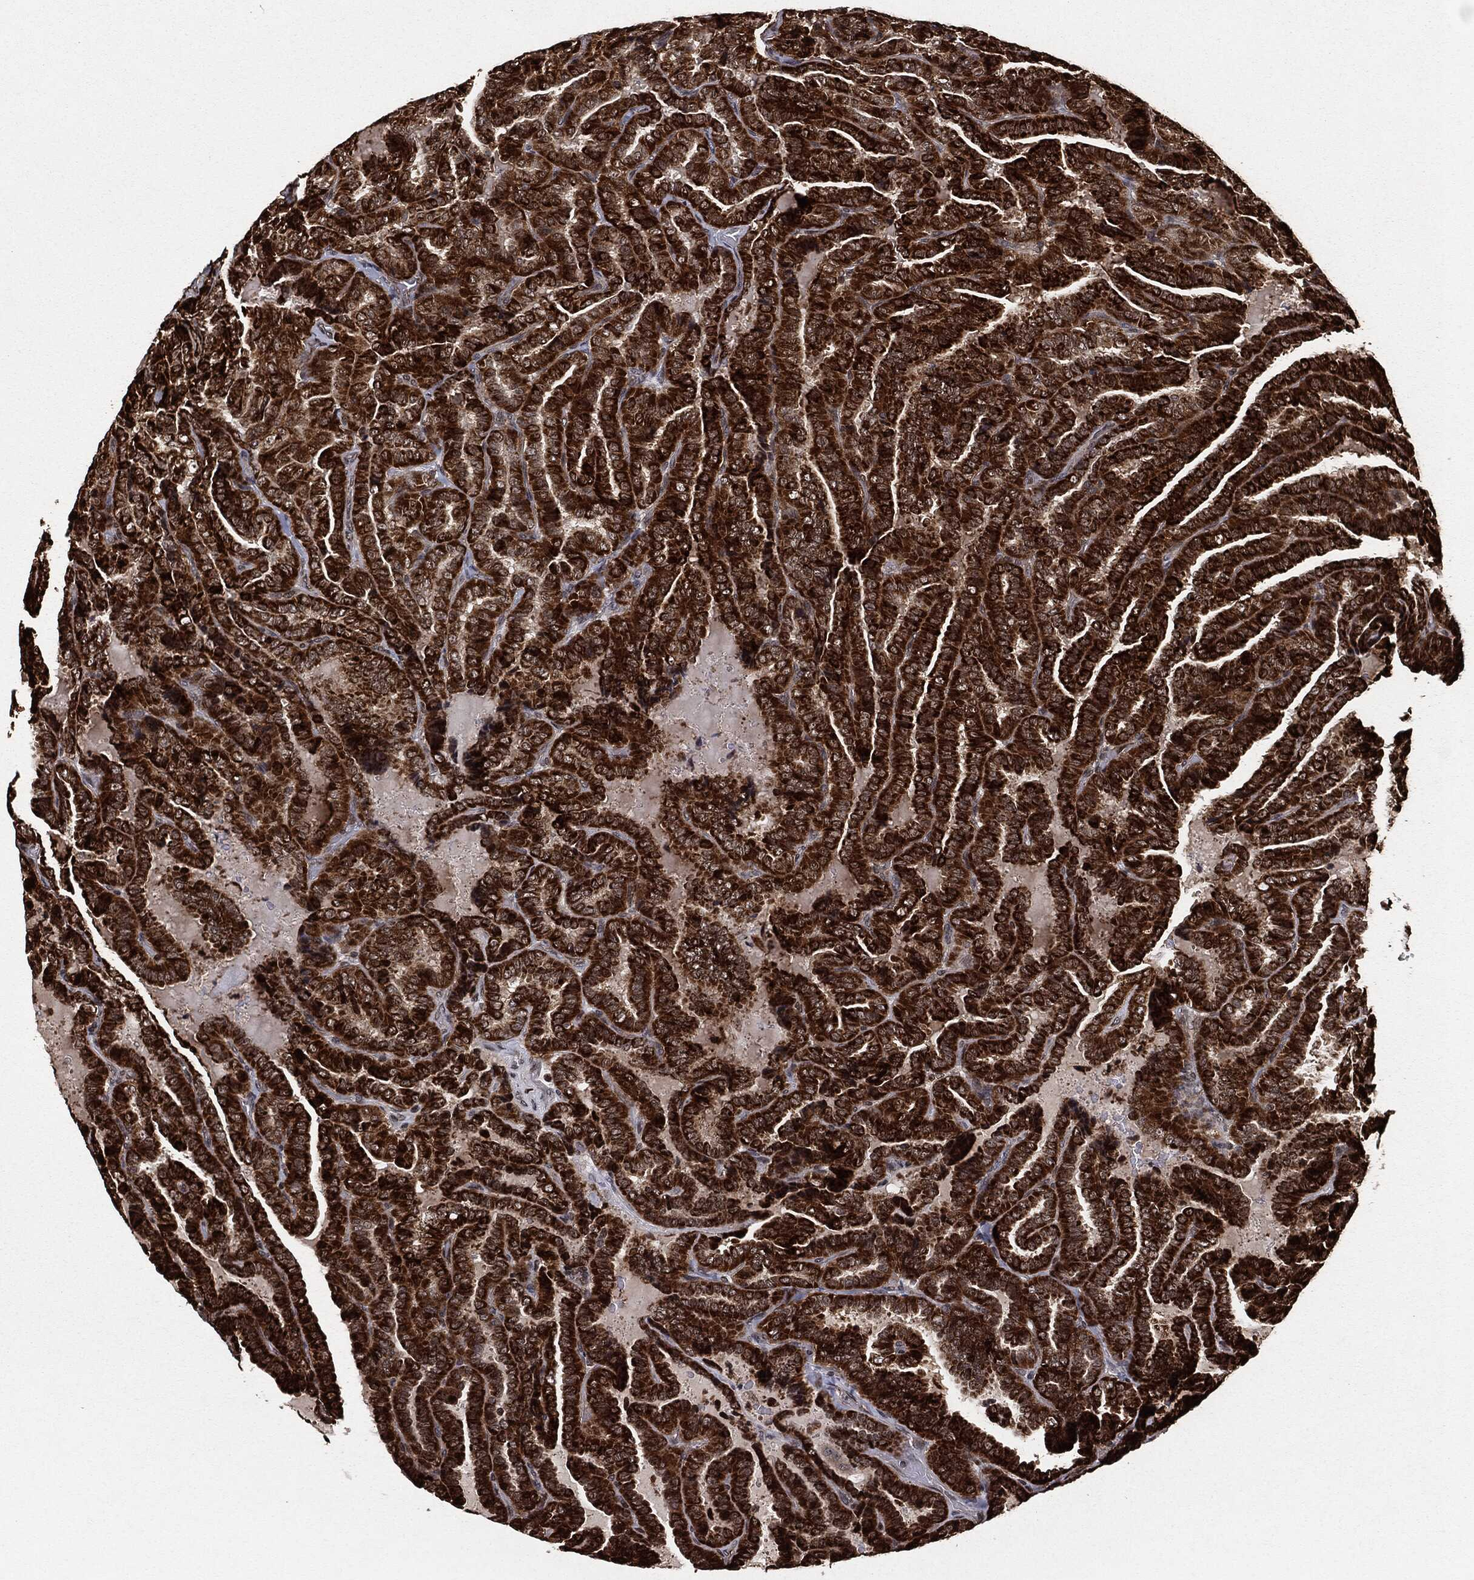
{"staining": {"intensity": "strong", "quantity": ">75%", "location": "cytoplasmic/membranous"}, "tissue": "thyroid cancer", "cell_type": "Tumor cells", "image_type": "cancer", "snomed": [{"axis": "morphology", "description": "Papillary adenocarcinoma, NOS"}, {"axis": "topography", "description": "Thyroid gland"}], "caption": "Human papillary adenocarcinoma (thyroid) stained for a protein (brown) exhibits strong cytoplasmic/membranous positive positivity in about >75% of tumor cells.", "gene": "CHCHD2", "patient": {"sex": "female", "age": 39}}